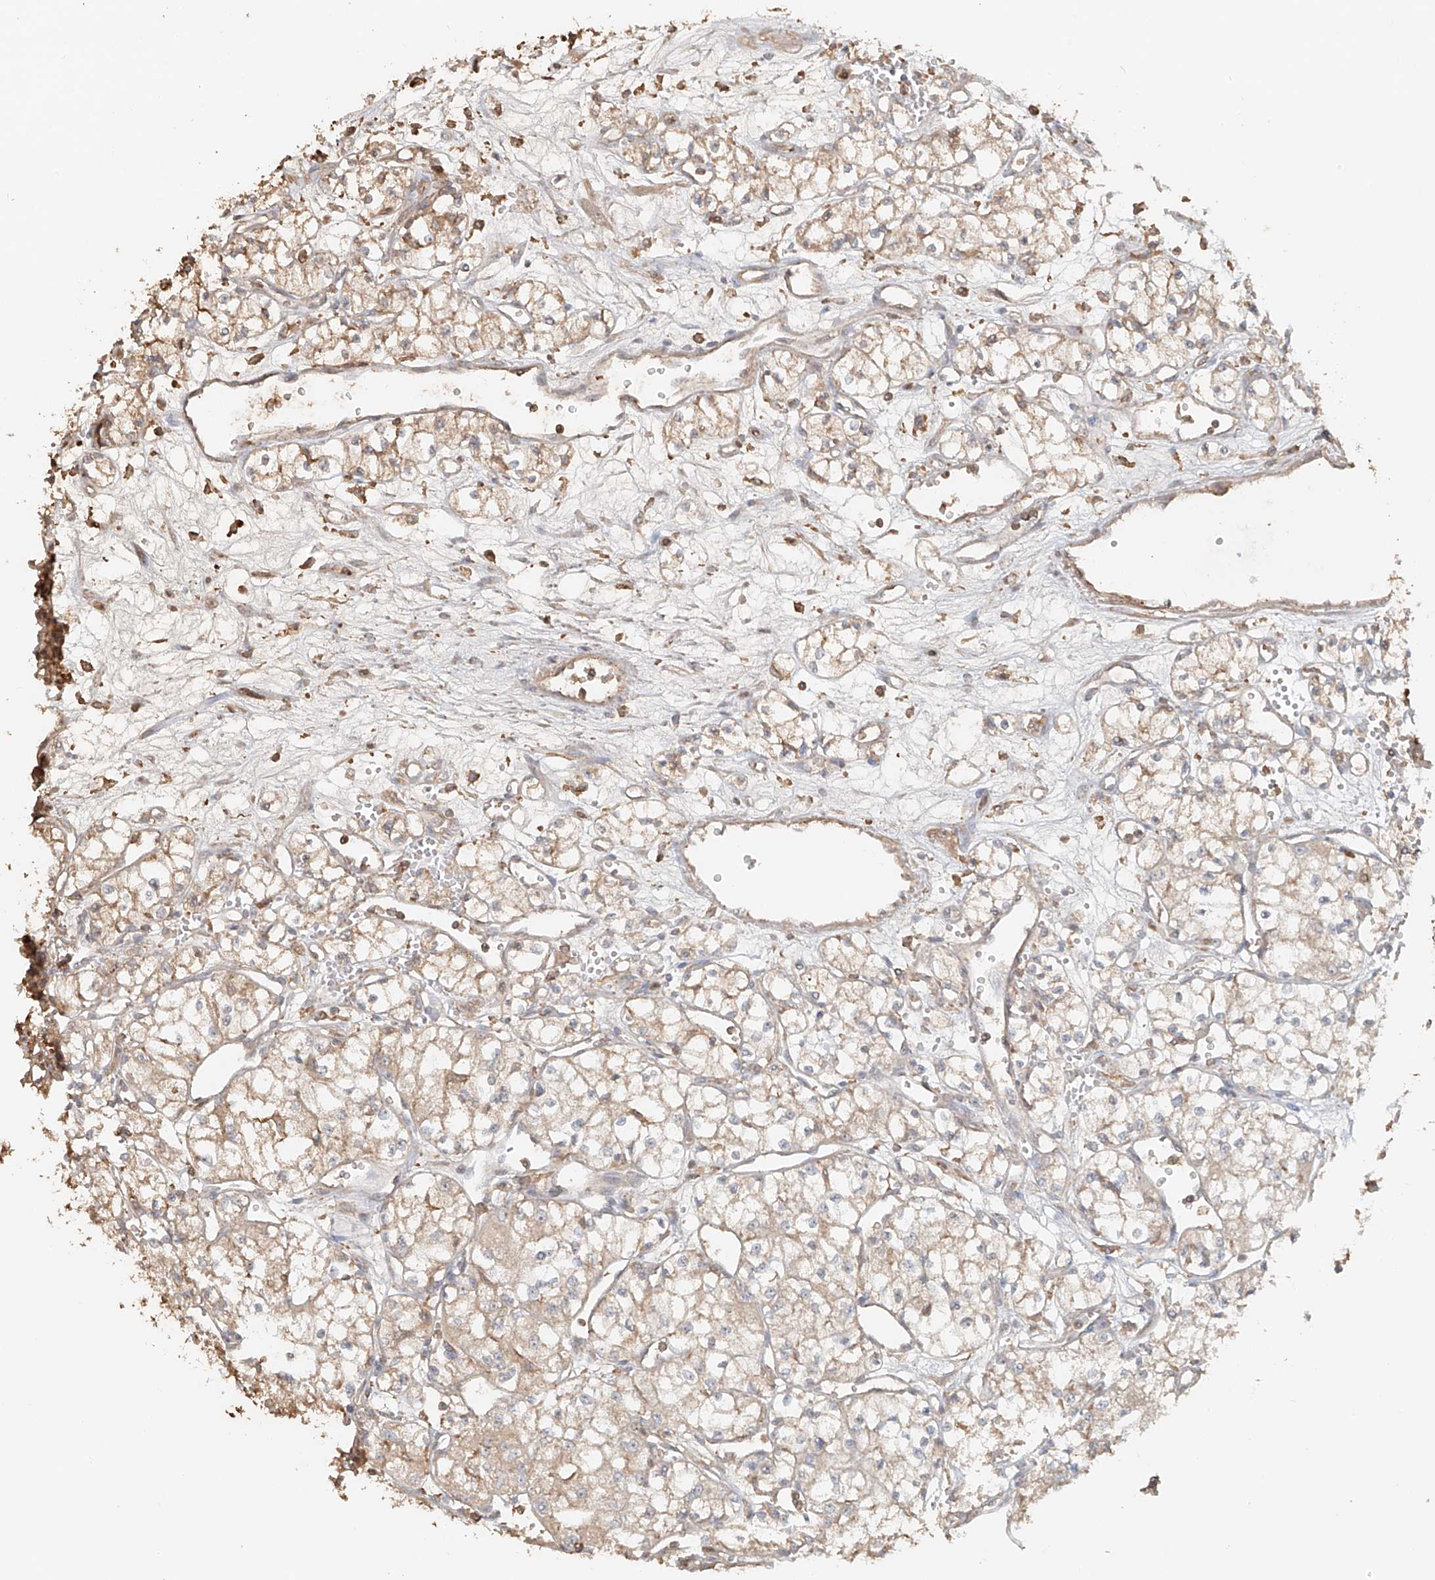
{"staining": {"intensity": "weak", "quantity": "25%-75%", "location": "cytoplasmic/membranous"}, "tissue": "renal cancer", "cell_type": "Tumor cells", "image_type": "cancer", "snomed": [{"axis": "morphology", "description": "Normal tissue, NOS"}, {"axis": "morphology", "description": "Adenocarcinoma, NOS"}, {"axis": "topography", "description": "Kidney"}], "caption": "Protein analysis of renal adenocarcinoma tissue exhibits weak cytoplasmic/membranous positivity in about 25%-75% of tumor cells.", "gene": "NPHS1", "patient": {"sex": "male", "age": 59}}